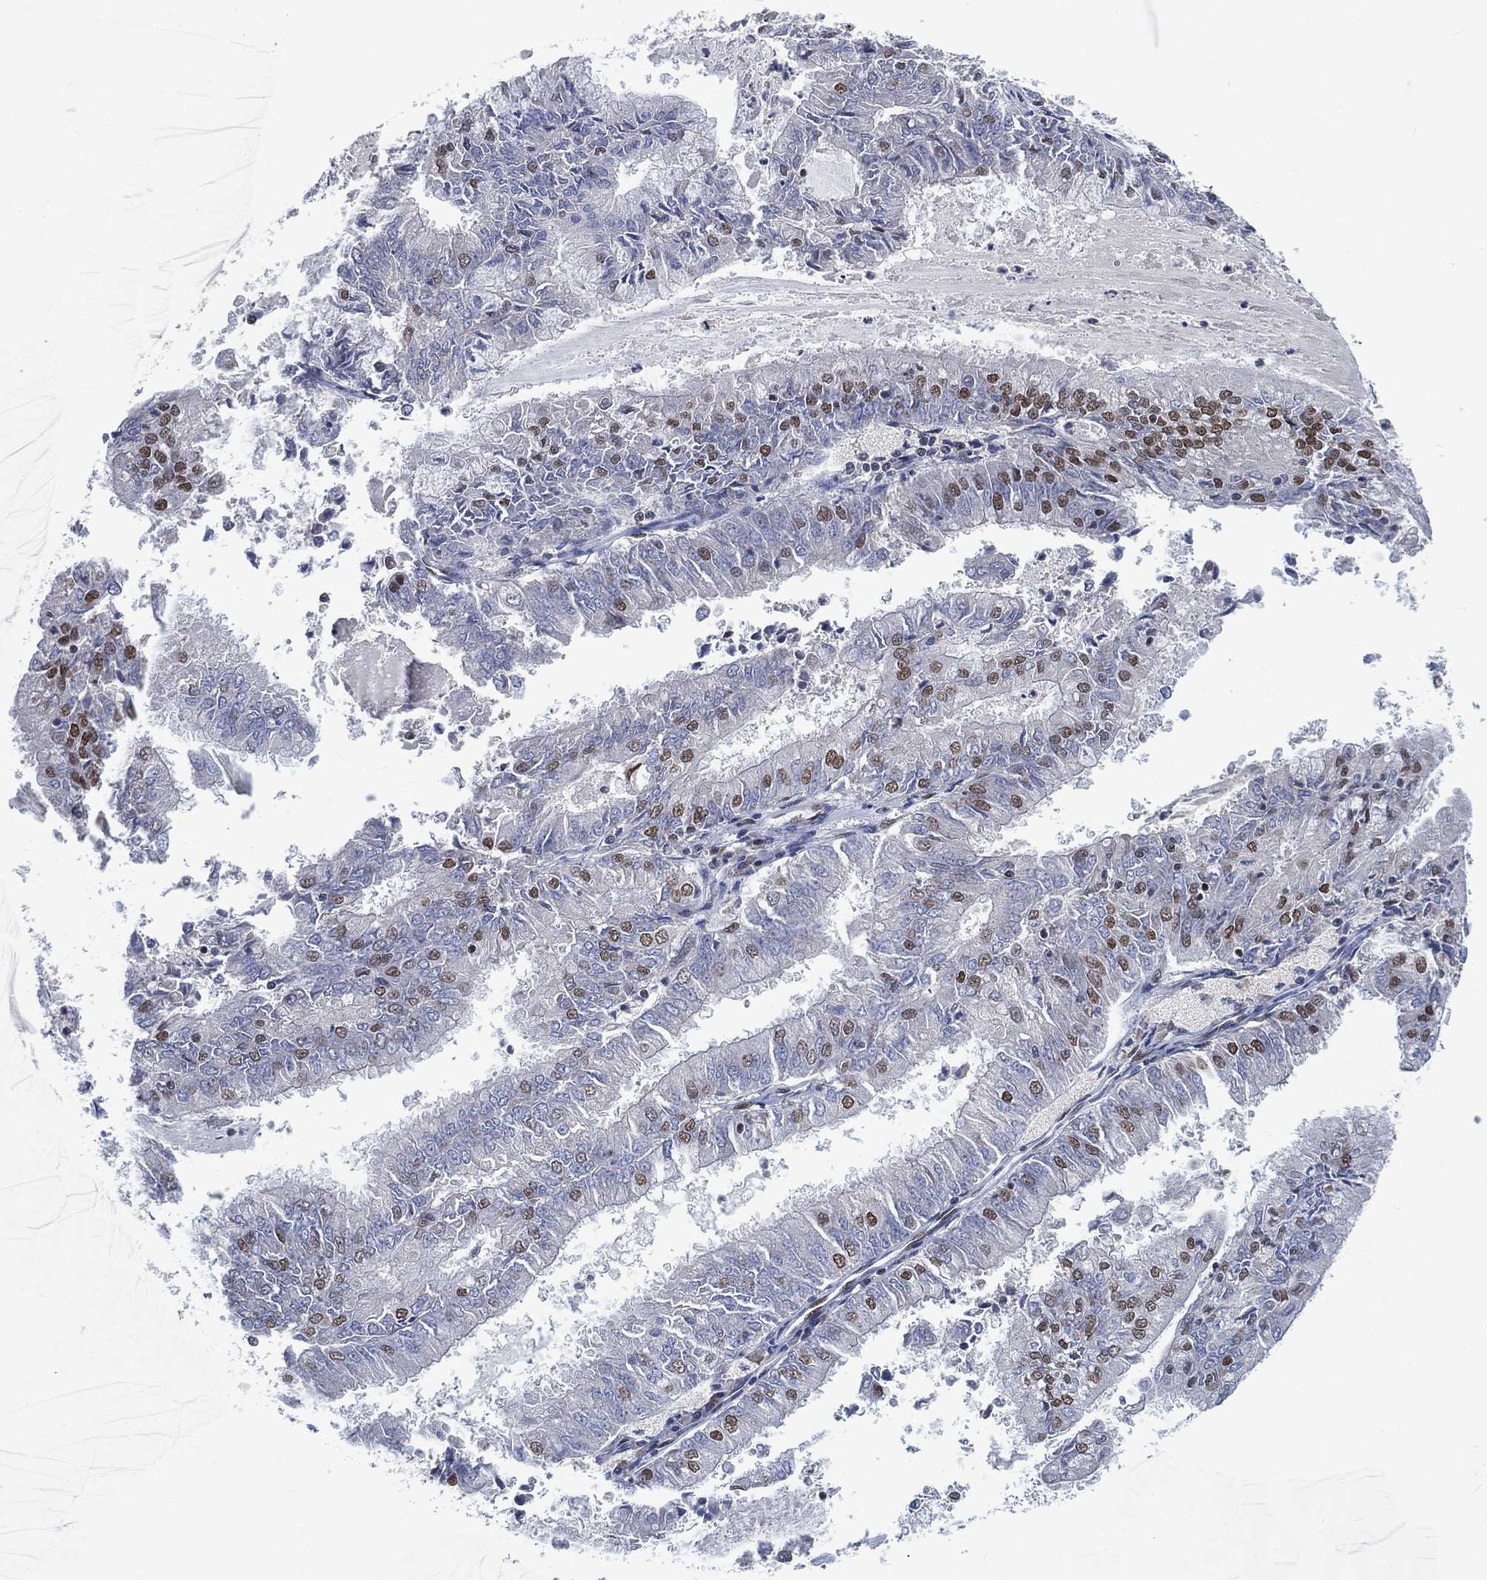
{"staining": {"intensity": "moderate", "quantity": "<25%", "location": "nuclear"}, "tissue": "endometrial cancer", "cell_type": "Tumor cells", "image_type": "cancer", "snomed": [{"axis": "morphology", "description": "Adenocarcinoma, NOS"}, {"axis": "topography", "description": "Endometrium"}], "caption": "Endometrial cancer stained with a protein marker shows moderate staining in tumor cells.", "gene": "YLPM1", "patient": {"sex": "female", "age": 57}}